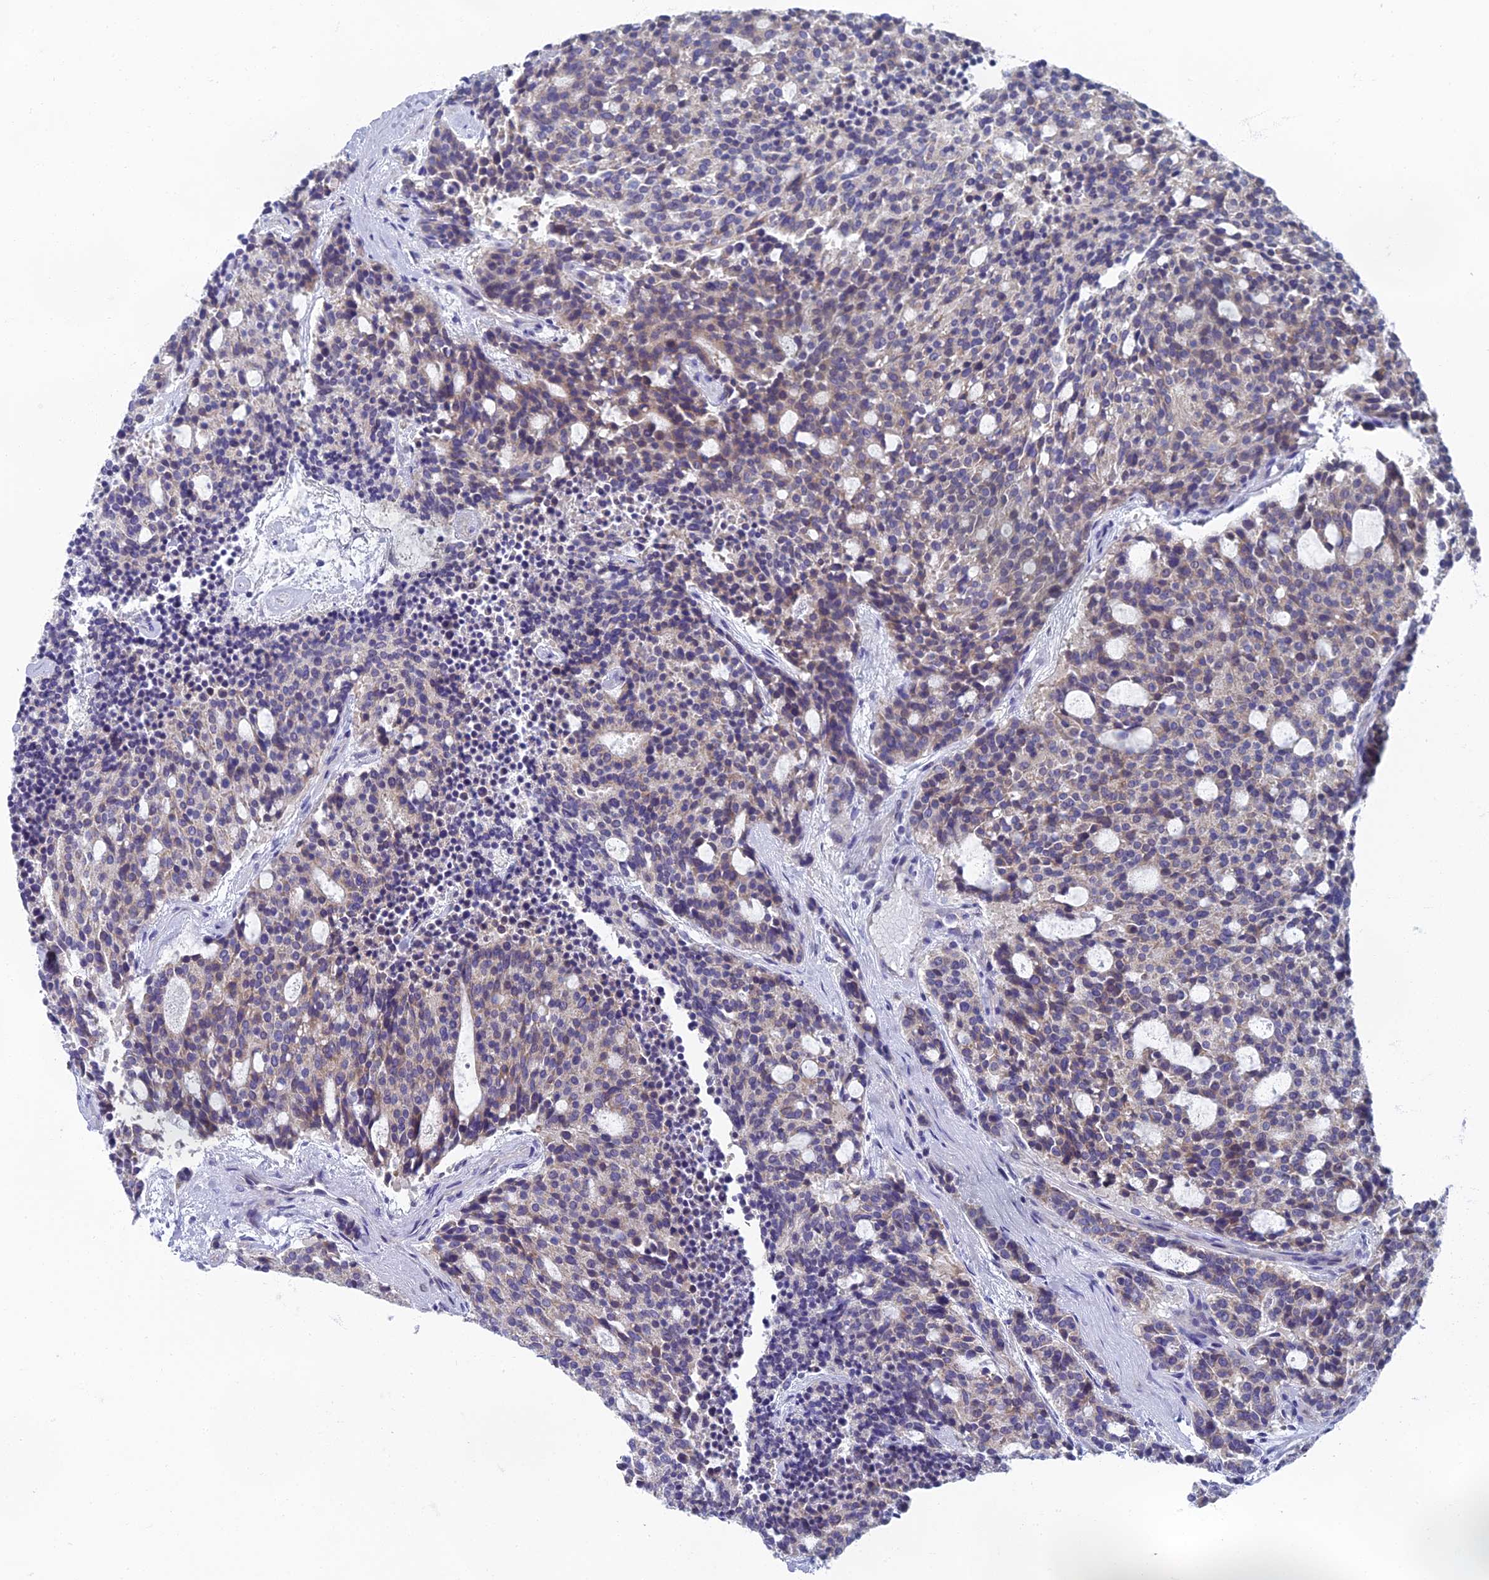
{"staining": {"intensity": "weak", "quantity": "25%-75%", "location": "cytoplasmic/membranous"}, "tissue": "carcinoid", "cell_type": "Tumor cells", "image_type": "cancer", "snomed": [{"axis": "morphology", "description": "Carcinoid, malignant, NOS"}, {"axis": "topography", "description": "Pancreas"}], "caption": "Human carcinoid stained with a protein marker displays weak staining in tumor cells.", "gene": "SPIN4", "patient": {"sex": "female", "age": 54}}